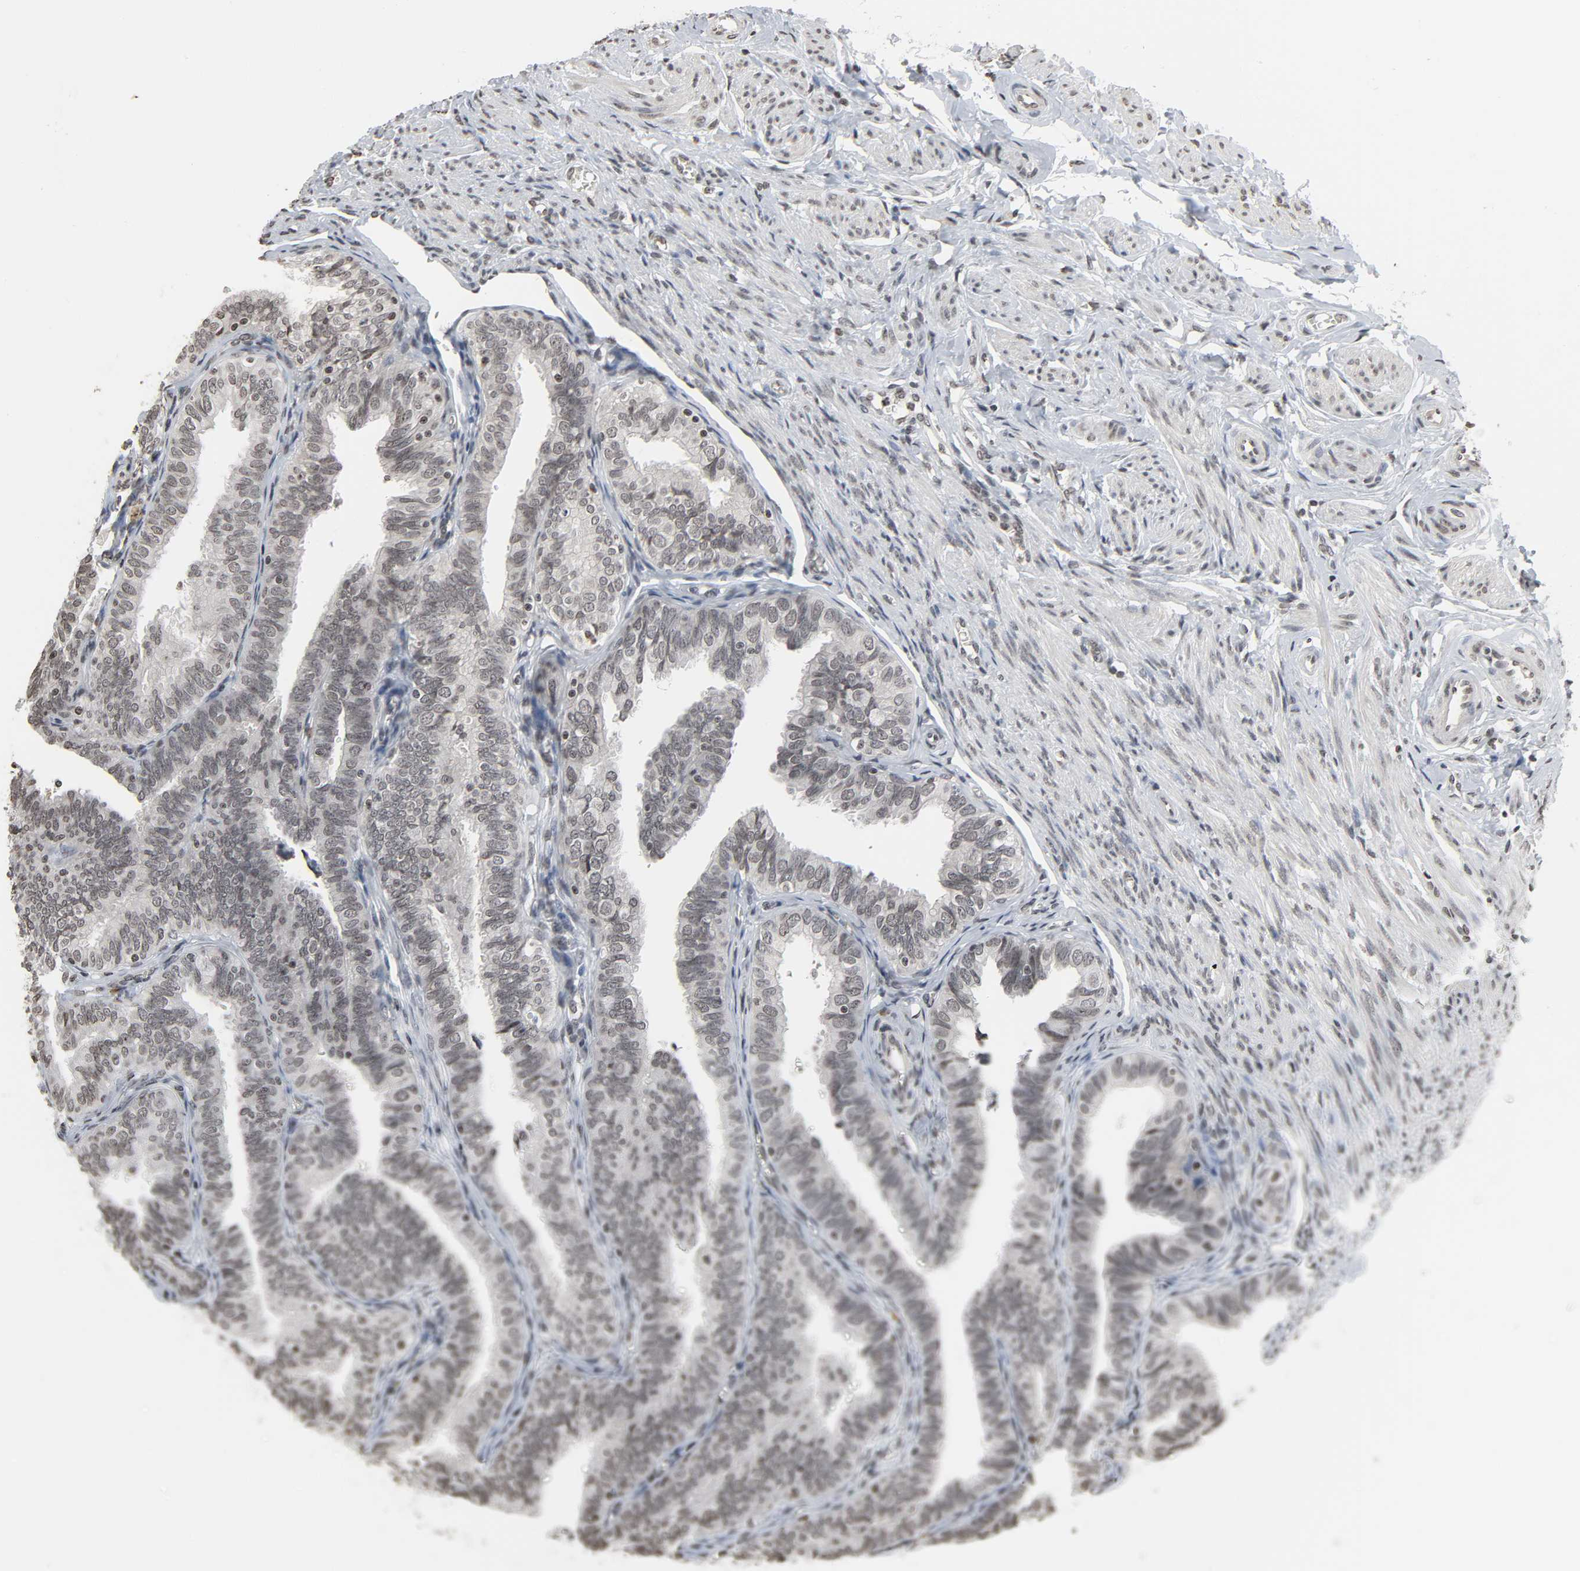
{"staining": {"intensity": "moderate", "quantity": ">75%", "location": "nuclear"}, "tissue": "fallopian tube", "cell_type": "Glandular cells", "image_type": "normal", "snomed": [{"axis": "morphology", "description": "Normal tissue, NOS"}, {"axis": "topography", "description": "Fallopian tube"}], "caption": "Immunohistochemistry histopathology image of benign fallopian tube: fallopian tube stained using immunohistochemistry (IHC) demonstrates medium levels of moderate protein expression localized specifically in the nuclear of glandular cells, appearing as a nuclear brown color.", "gene": "ELAVL1", "patient": {"sex": "female", "age": 46}}